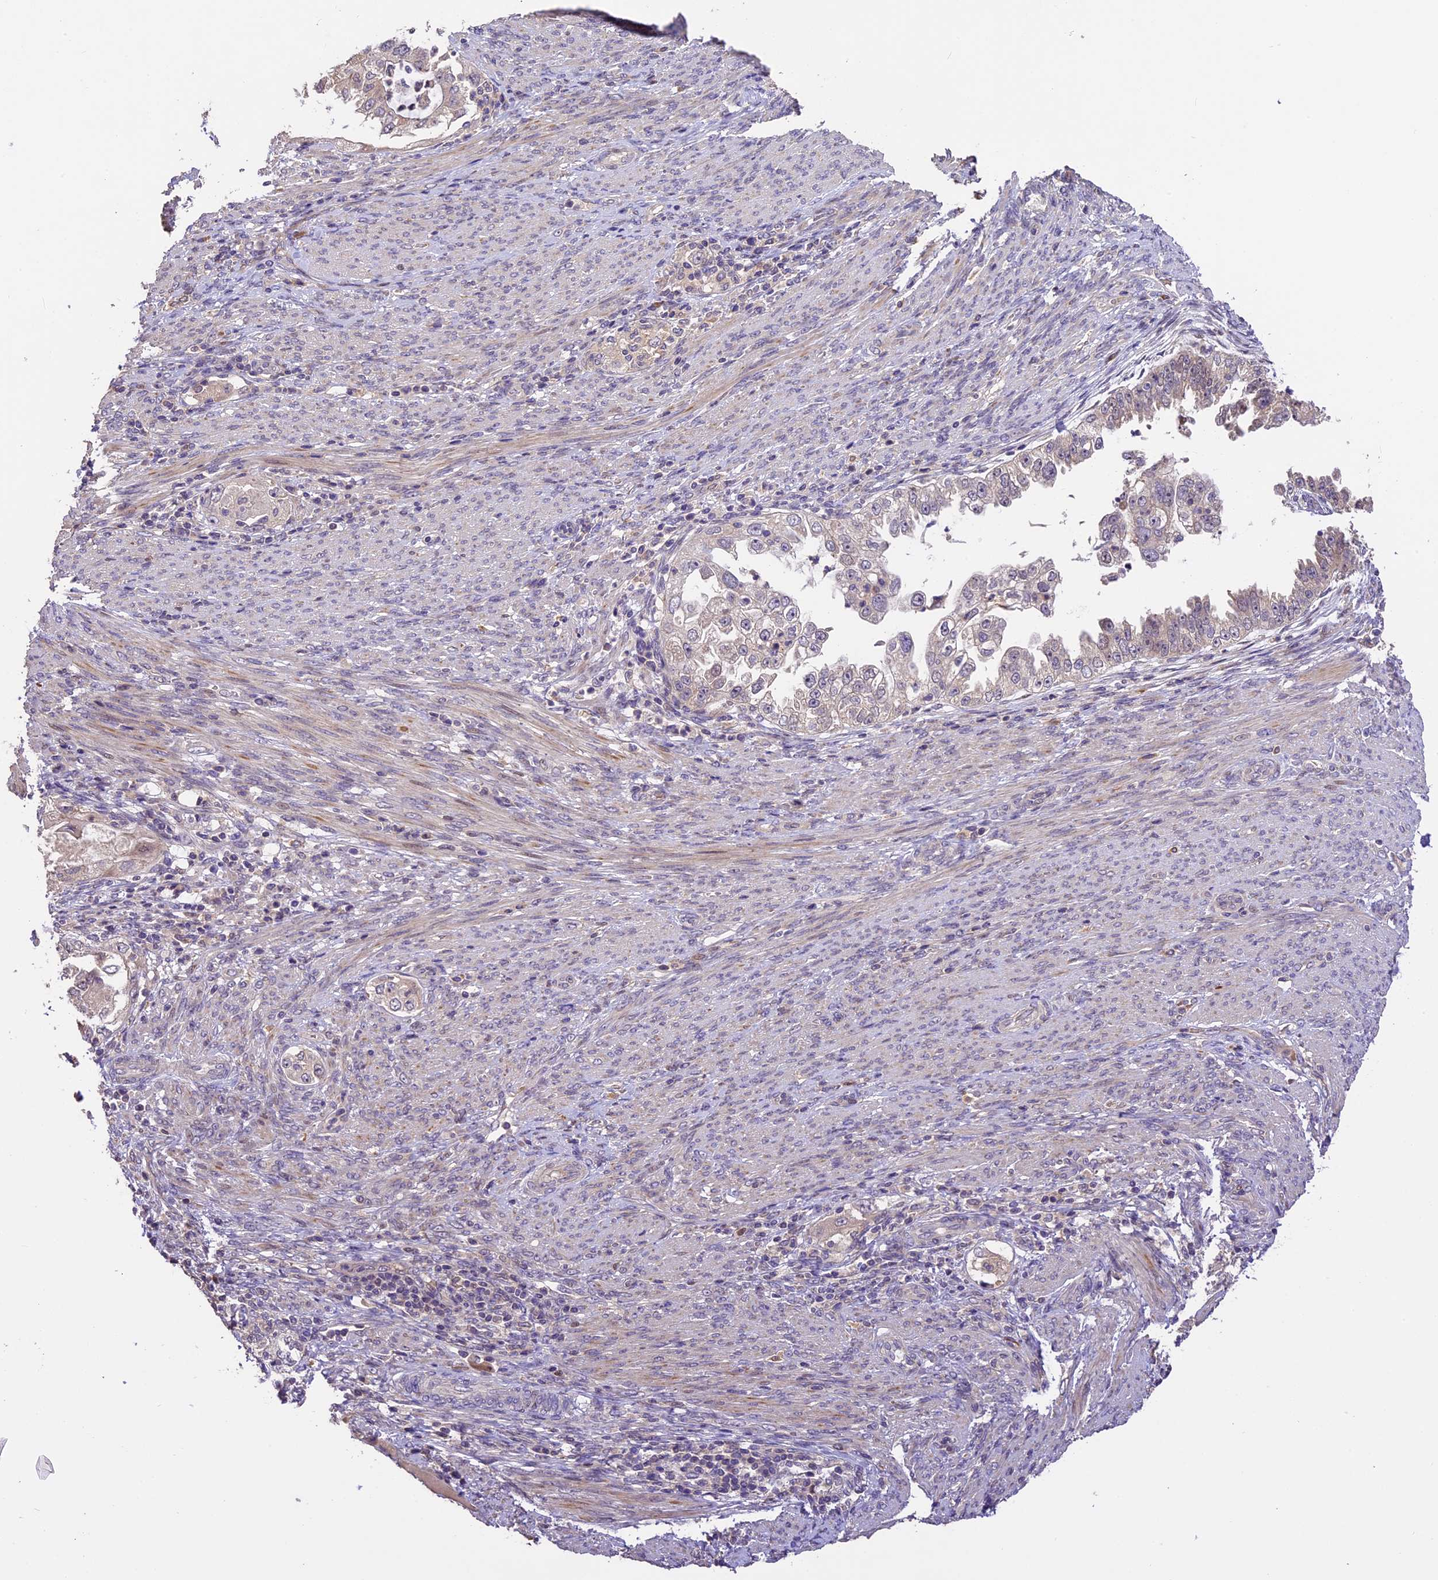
{"staining": {"intensity": "negative", "quantity": "none", "location": "none"}, "tissue": "endometrial cancer", "cell_type": "Tumor cells", "image_type": "cancer", "snomed": [{"axis": "morphology", "description": "Adenocarcinoma, NOS"}, {"axis": "topography", "description": "Endometrium"}], "caption": "Photomicrograph shows no protein positivity in tumor cells of endometrial cancer tissue.", "gene": "DGKH", "patient": {"sex": "female", "age": 85}}